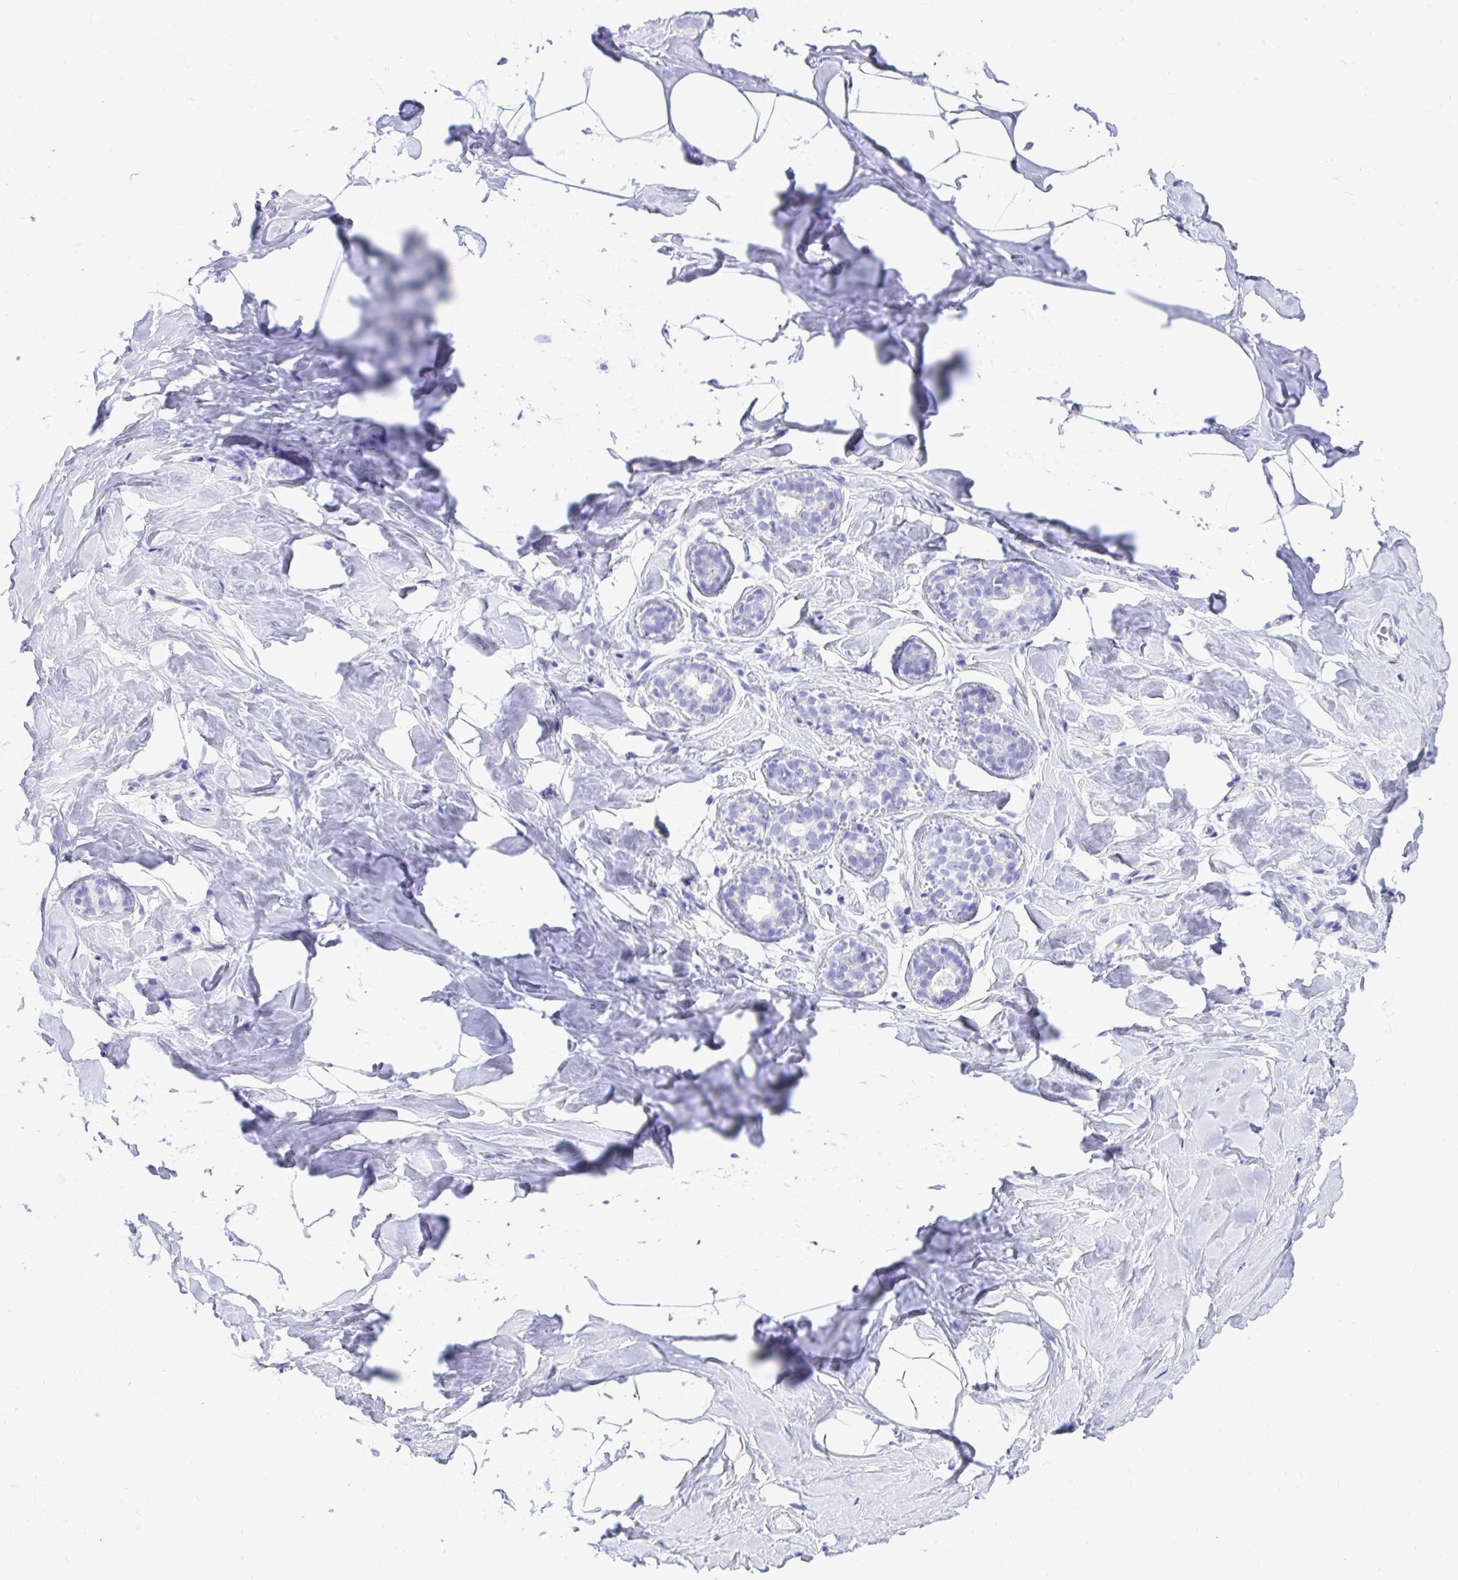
{"staining": {"intensity": "negative", "quantity": "none", "location": "none"}, "tissue": "breast", "cell_type": "Adipocytes", "image_type": "normal", "snomed": [{"axis": "morphology", "description": "Normal tissue, NOS"}, {"axis": "topography", "description": "Breast"}], "caption": "Human breast stained for a protein using immunohistochemistry displays no expression in adipocytes.", "gene": "MON1A", "patient": {"sex": "female", "age": 32}}